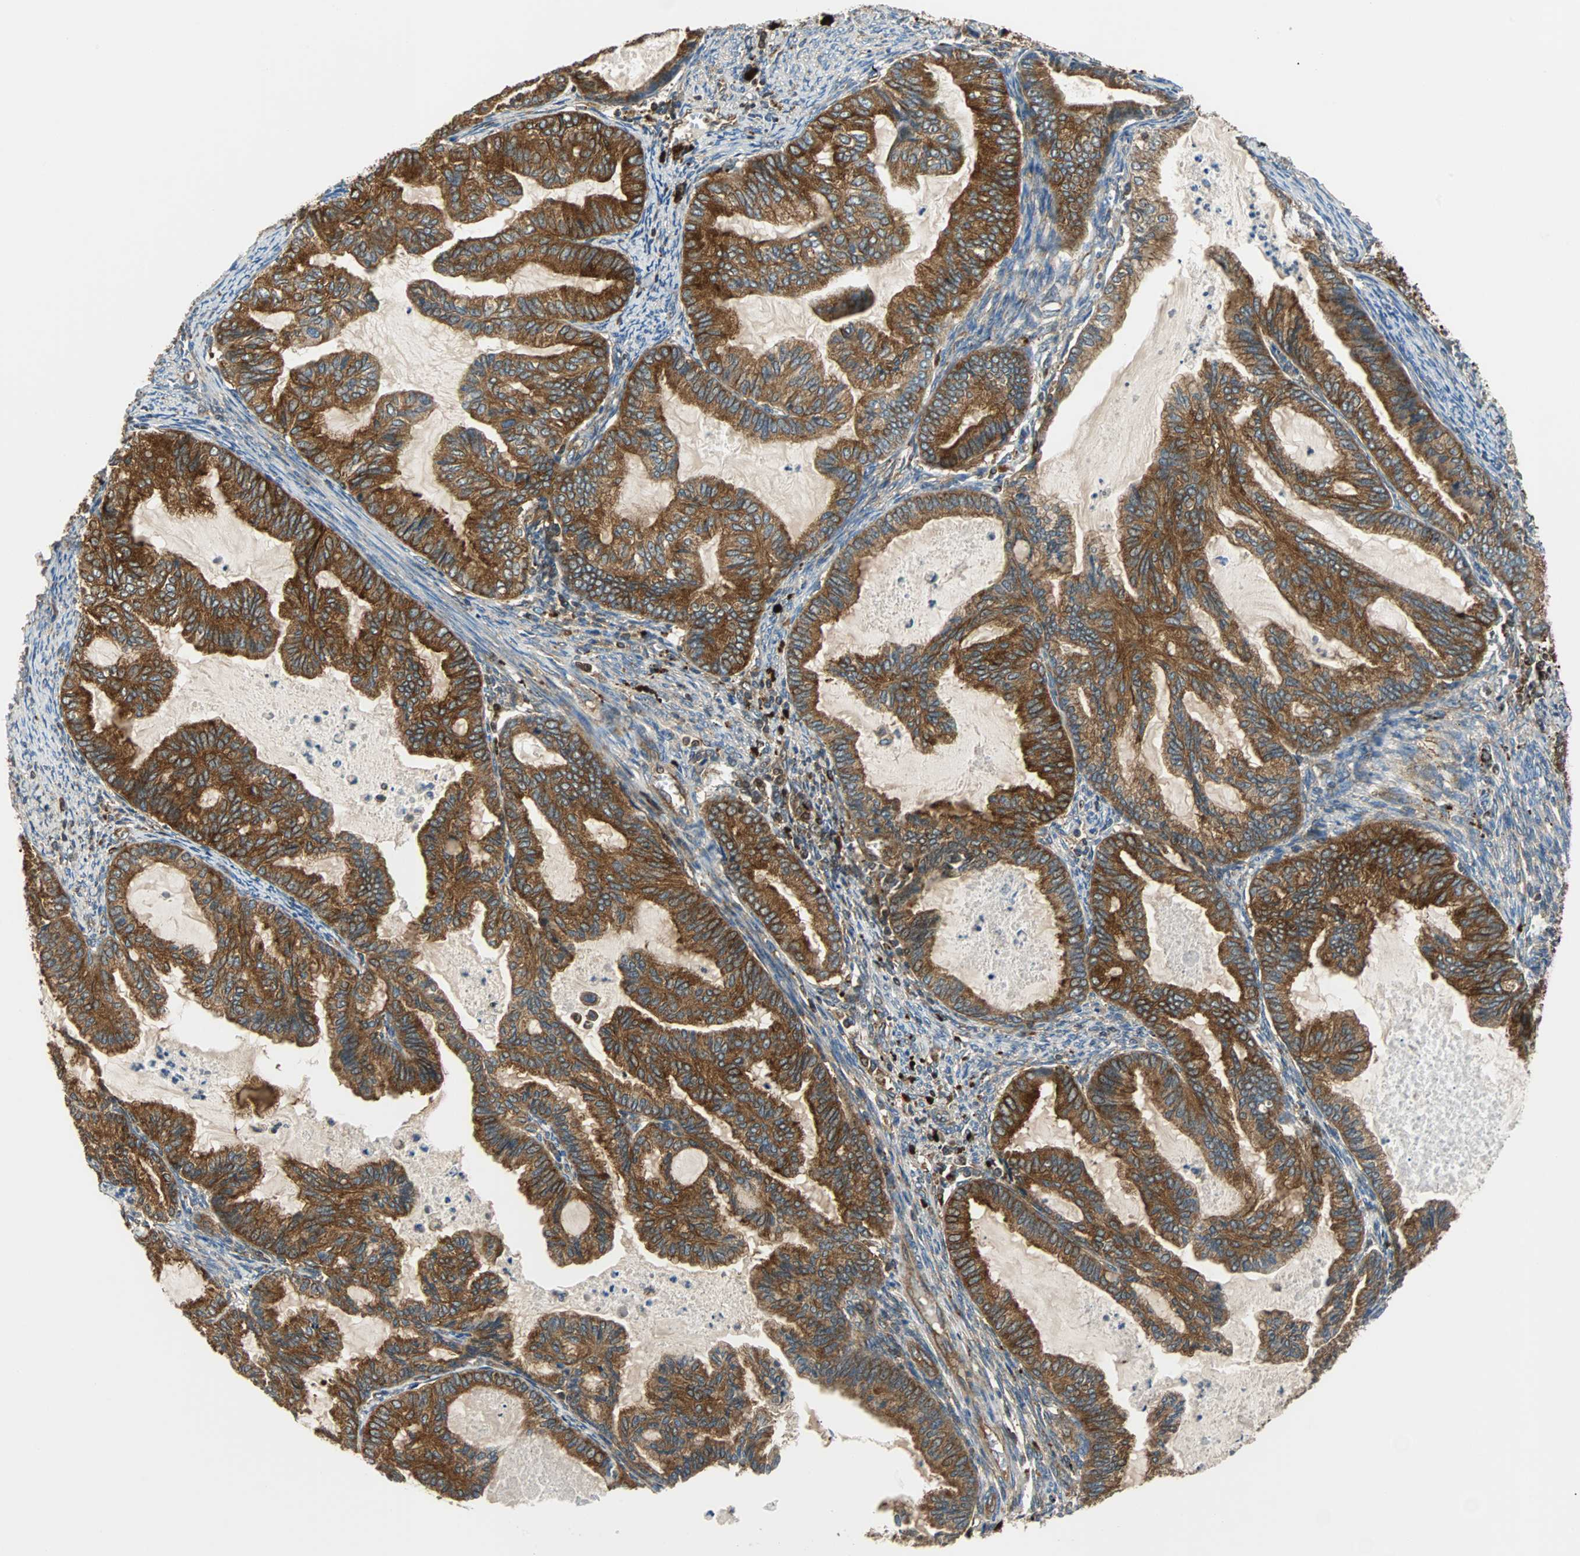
{"staining": {"intensity": "strong", "quantity": ">75%", "location": "cytoplasmic/membranous"}, "tissue": "cervical cancer", "cell_type": "Tumor cells", "image_type": "cancer", "snomed": [{"axis": "morphology", "description": "Normal tissue, NOS"}, {"axis": "morphology", "description": "Adenocarcinoma, NOS"}, {"axis": "topography", "description": "Cervix"}, {"axis": "topography", "description": "Endometrium"}], "caption": "Tumor cells demonstrate high levels of strong cytoplasmic/membranous positivity in approximately >75% of cells in cervical adenocarcinoma. (DAB IHC with brightfield microscopy, high magnification).", "gene": "RELA", "patient": {"sex": "female", "age": 86}}